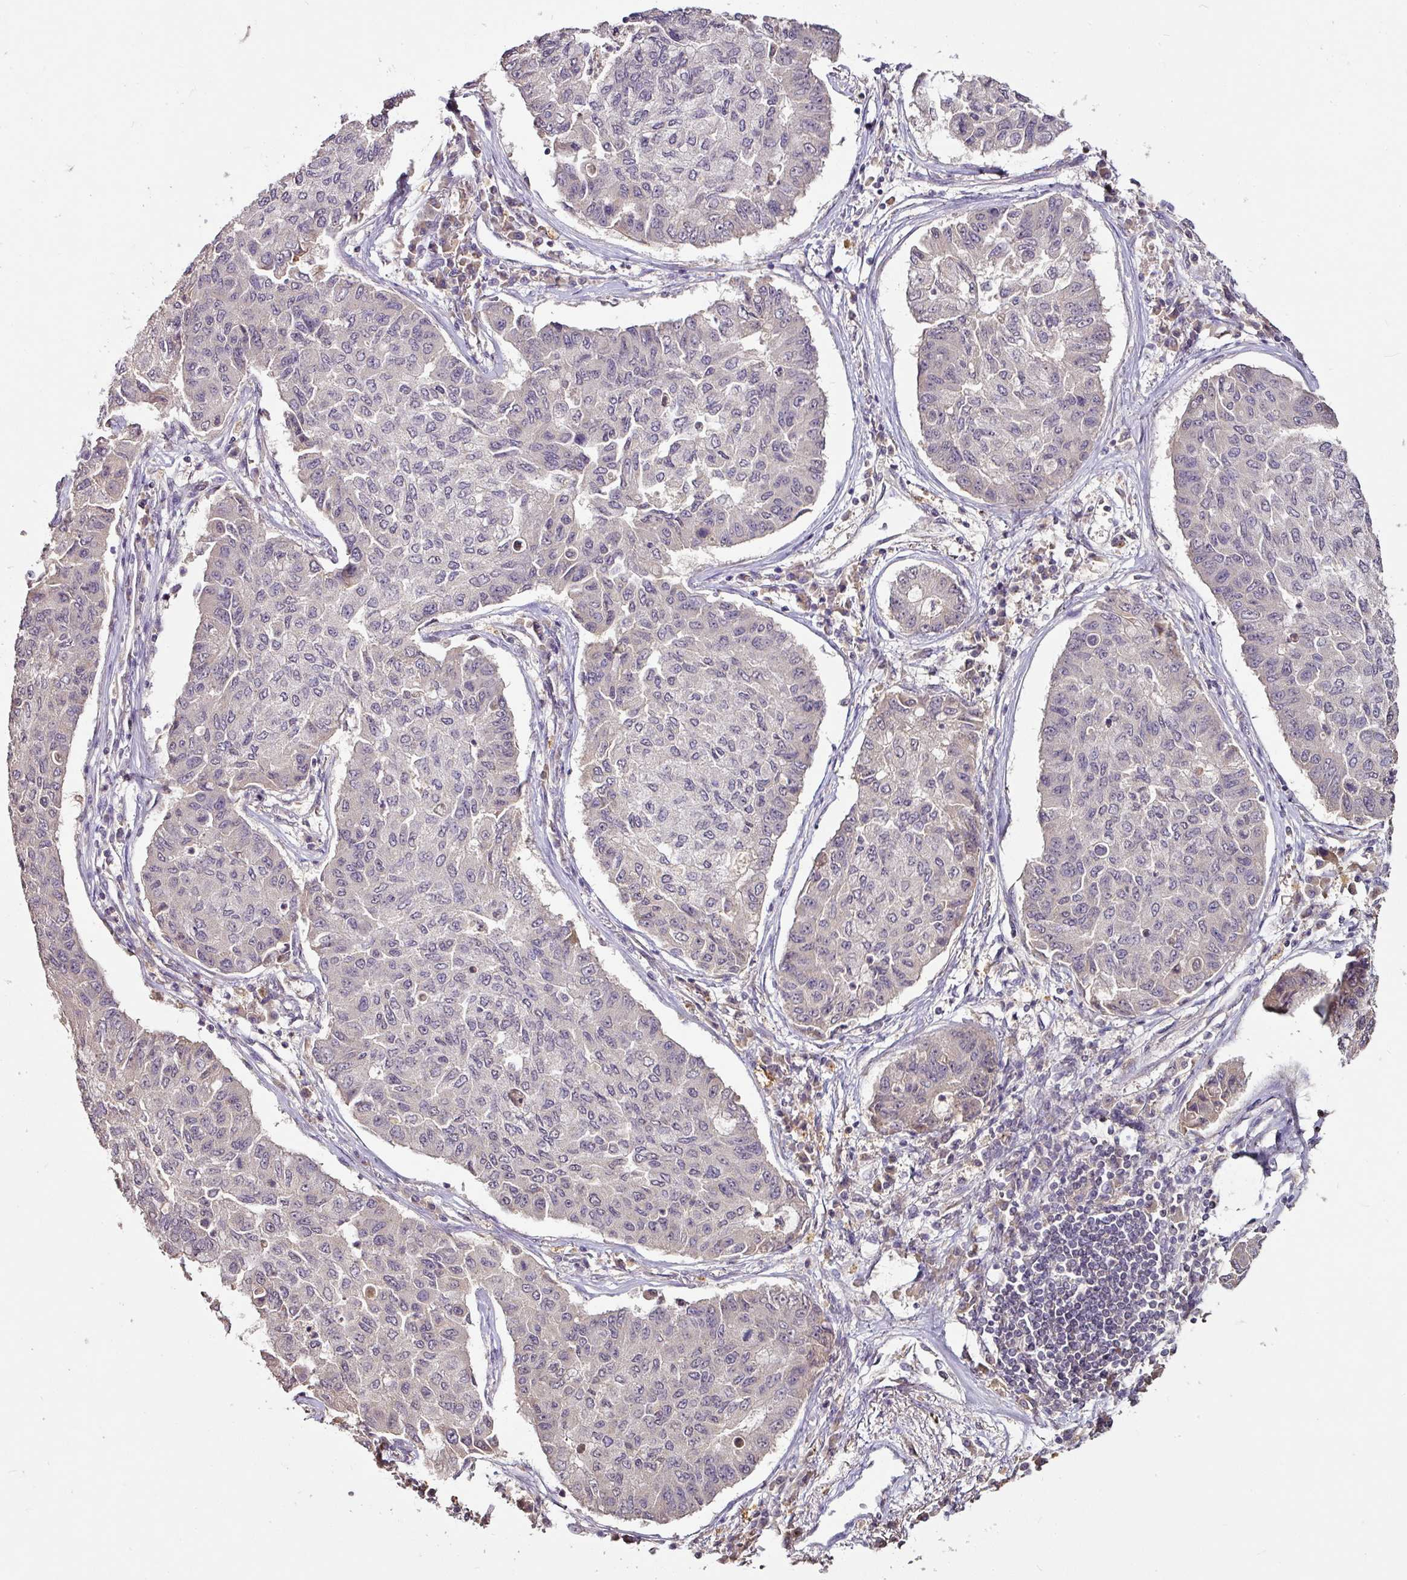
{"staining": {"intensity": "negative", "quantity": "none", "location": "none"}, "tissue": "lung cancer", "cell_type": "Tumor cells", "image_type": "cancer", "snomed": [{"axis": "morphology", "description": "Squamous cell carcinoma, NOS"}, {"axis": "topography", "description": "Lung"}], "caption": "Tumor cells show no significant protein expression in lung squamous cell carcinoma. Nuclei are stained in blue.", "gene": "RPL38", "patient": {"sex": "male", "age": 74}}